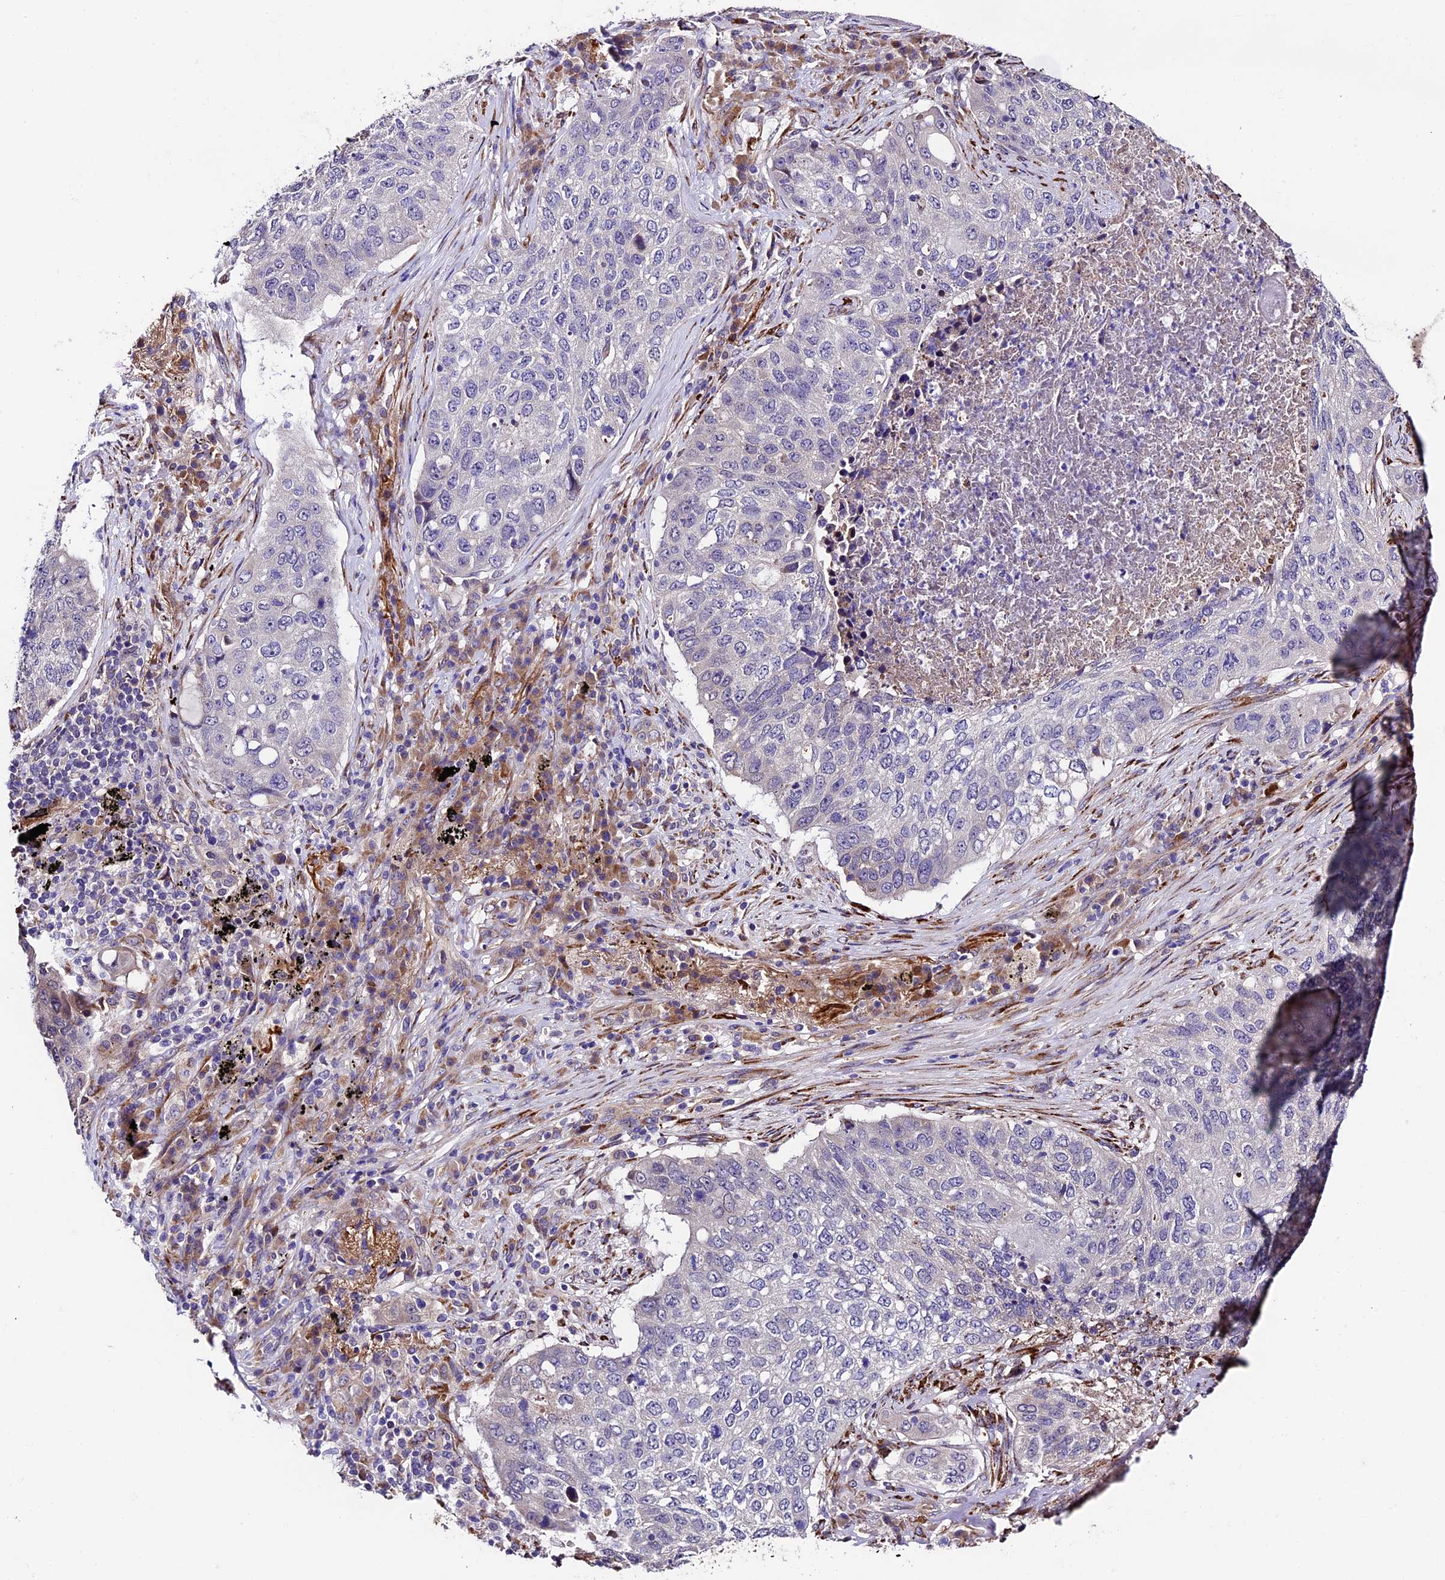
{"staining": {"intensity": "negative", "quantity": "none", "location": "none"}, "tissue": "lung cancer", "cell_type": "Tumor cells", "image_type": "cancer", "snomed": [{"axis": "morphology", "description": "Squamous cell carcinoma, NOS"}, {"axis": "topography", "description": "Lung"}], "caption": "Lung cancer (squamous cell carcinoma) stained for a protein using IHC displays no staining tumor cells.", "gene": "LSM7", "patient": {"sex": "female", "age": 63}}